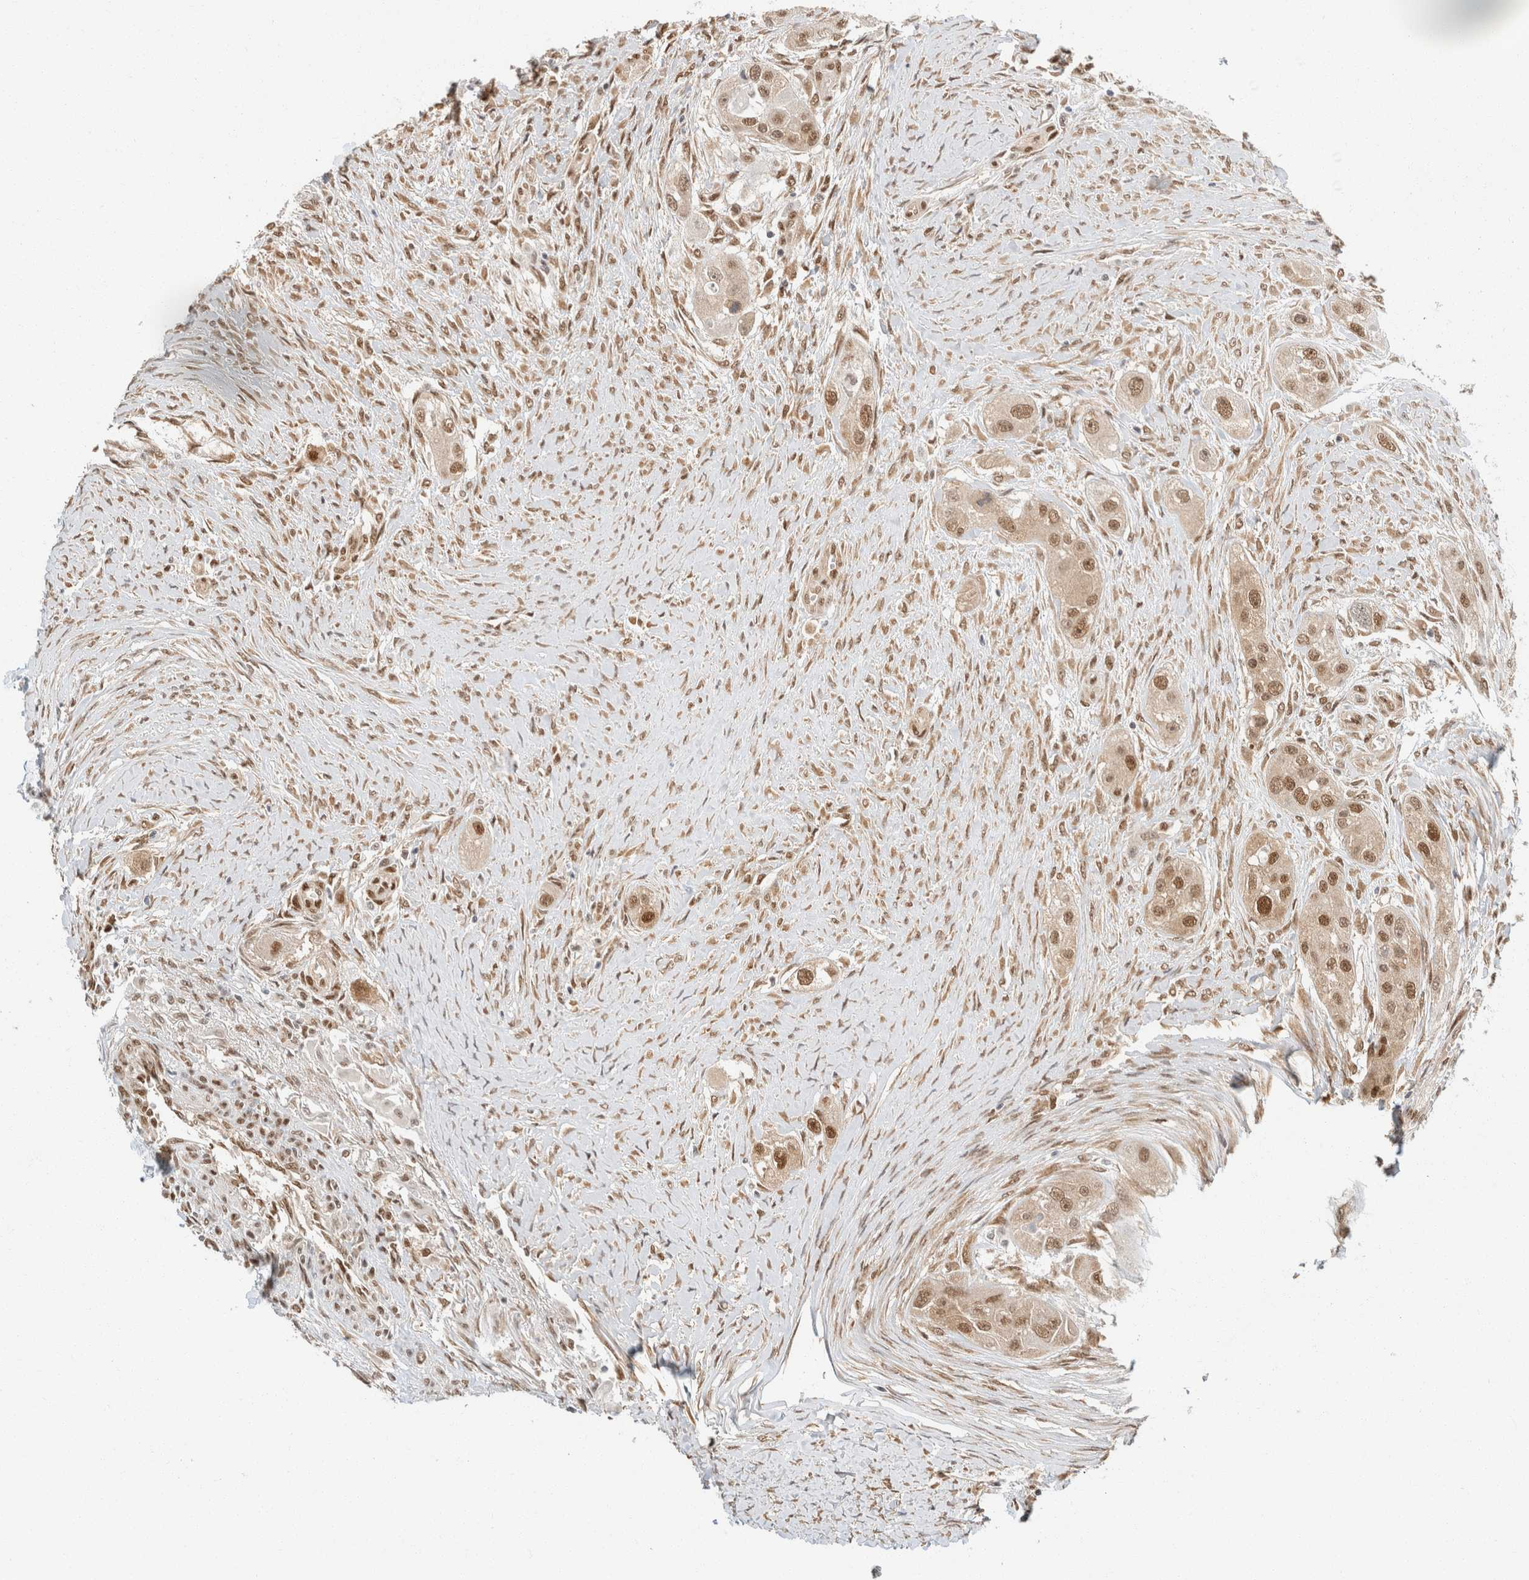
{"staining": {"intensity": "moderate", "quantity": ">75%", "location": "nuclear"}, "tissue": "head and neck cancer", "cell_type": "Tumor cells", "image_type": "cancer", "snomed": [{"axis": "morphology", "description": "Normal tissue, NOS"}, {"axis": "morphology", "description": "Squamous cell carcinoma, NOS"}, {"axis": "topography", "description": "Skeletal muscle"}, {"axis": "topography", "description": "Head-Neck"}], "caption": "Brown immunohistochemical staining in human head and neck cancer shows moderate nuclear staining in approximately >75% of tumor cells.", "gene": "ZNF768", "patient": {"sex": "male", "age": 51}}